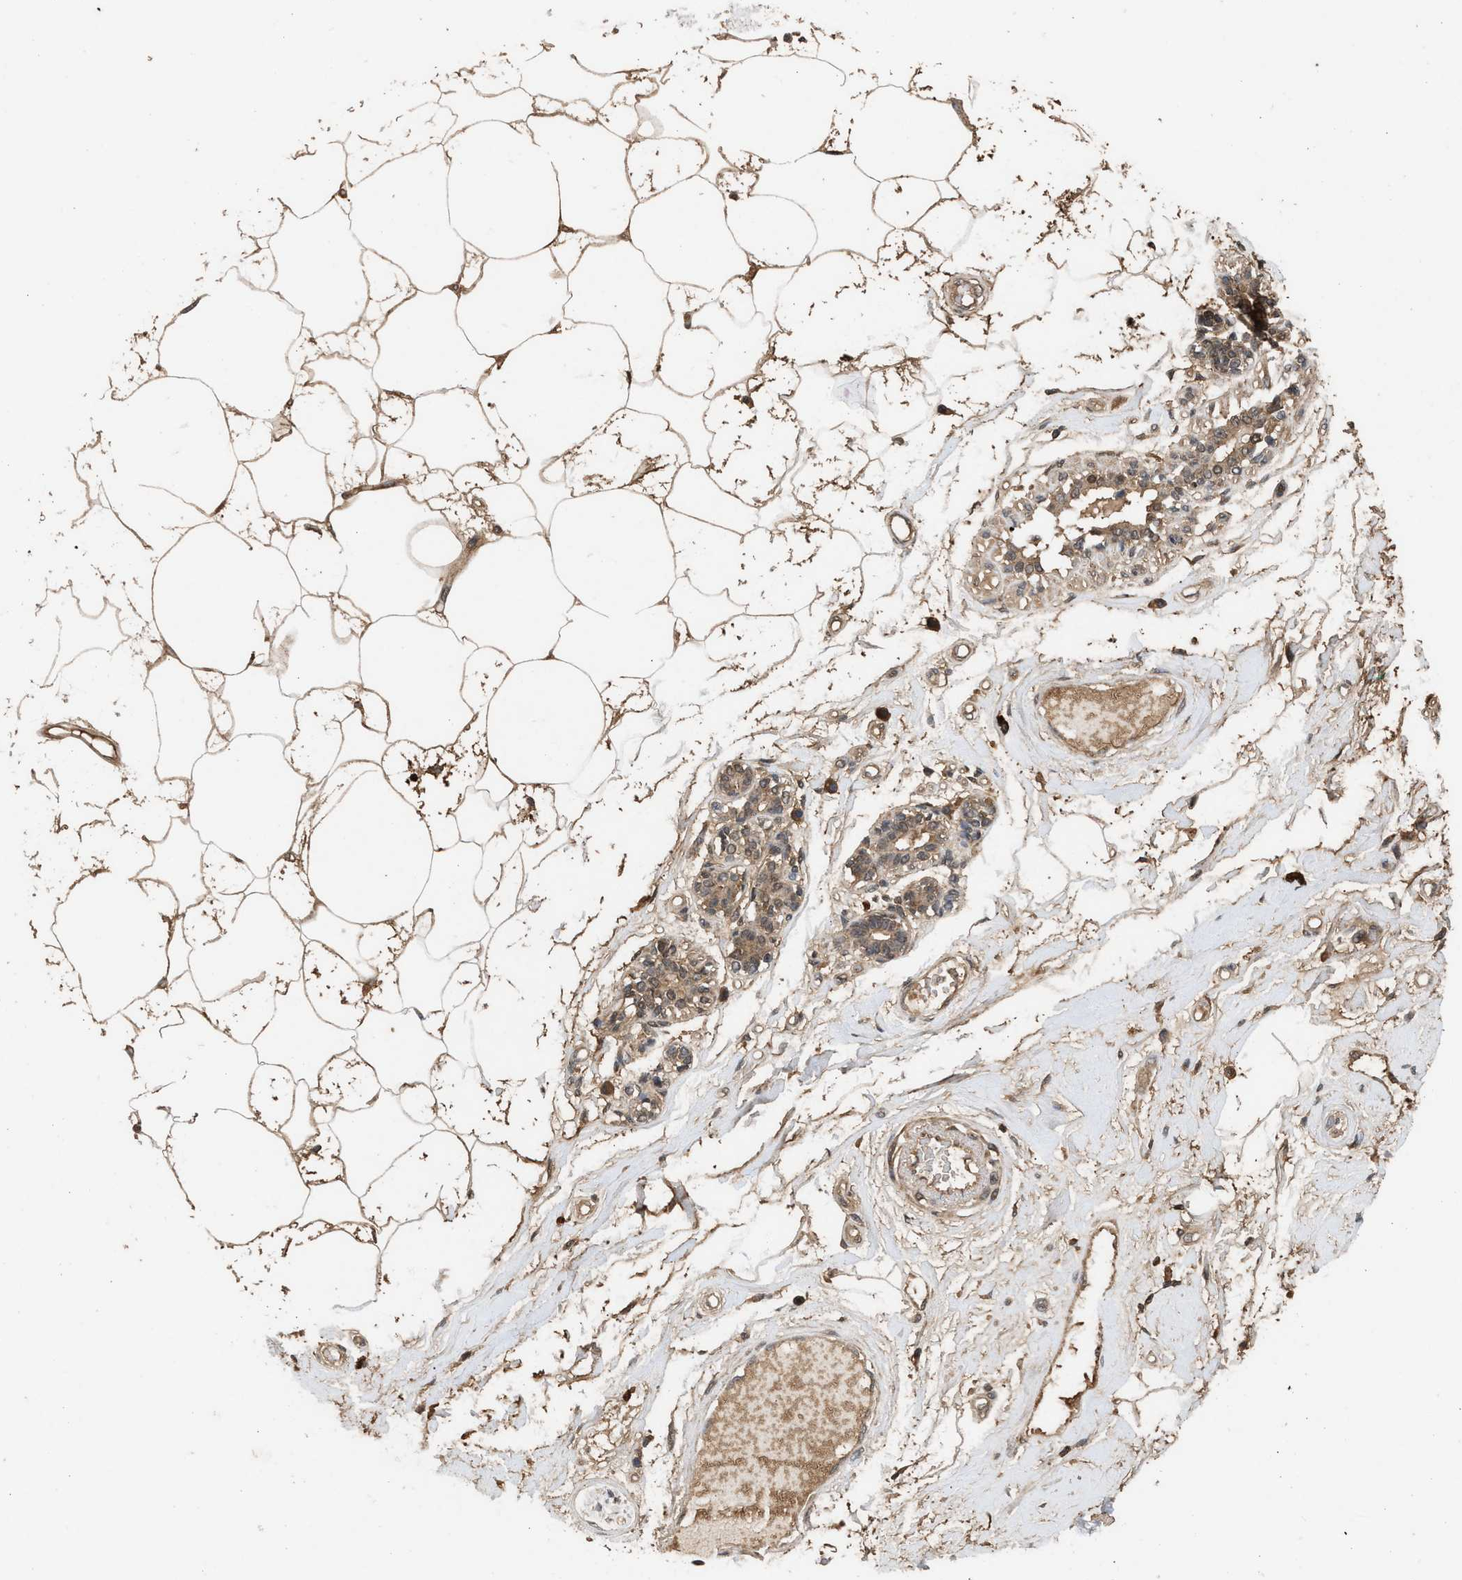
{"staining": {"intensity": "moderate", "quantity": ">75%", "location": "cytoplasmic/membranous"}, "tissue": "breast", "cell_type": "Adipocytes", "image_type": "normal", "snomed": [{"axis": "morphology", "description": "Normal tissue, NOS"}, {"axis": "morphology", "description": "Lobular carcinoma"}, {"axis": "topography", "description": "Breast"}], "caption": "A photomicrograph of human breast stained for a protein reveals moderate cytoplasmic/membranous brown staining in adipocytes.", "gene": "RUSC2", "patient": {"sex": "female", "age": 59}}